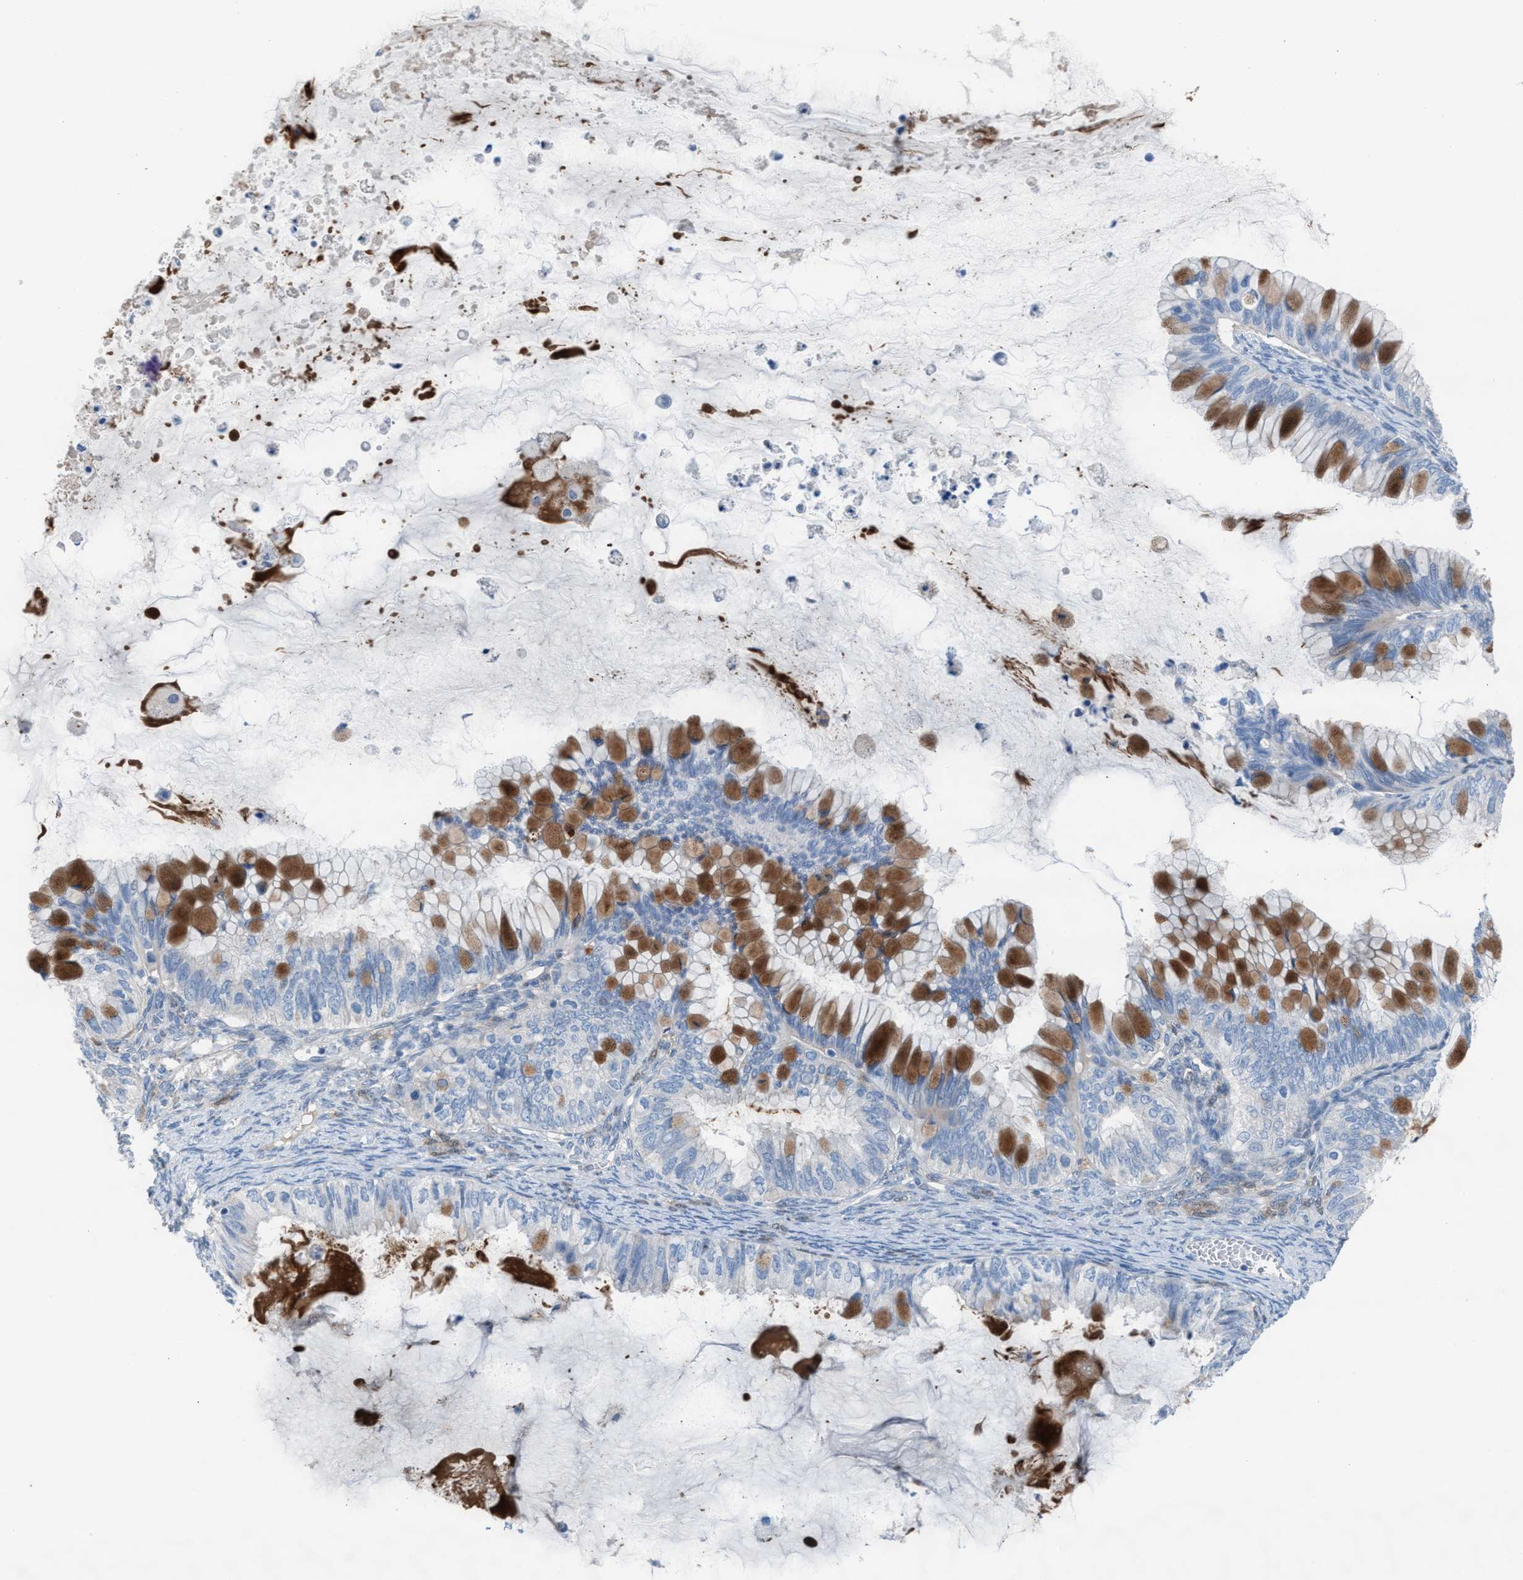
{"staining": {"intensity": "moderate", "quantity": "25%-75%", "location": "cytoplasmic/membranous"}, "tissue": "ovarian cancer", "cell_type": "Tumor cells", "image_type": "cancer", "snomed": [{"axis": "morphology", "description": "Cystadenocarcinoma, mucinous, NOS"}, {"axis": "topography", "description": "Ovary"}], "caption": "Human ovarian cancer stained with a brown dye exhibits moderate cytoplasmic/membranous positive staining in approximately 25%-75% of tumor cells.", "gene": "ASPA", "patient": {"sex": "female", "age": 80}}